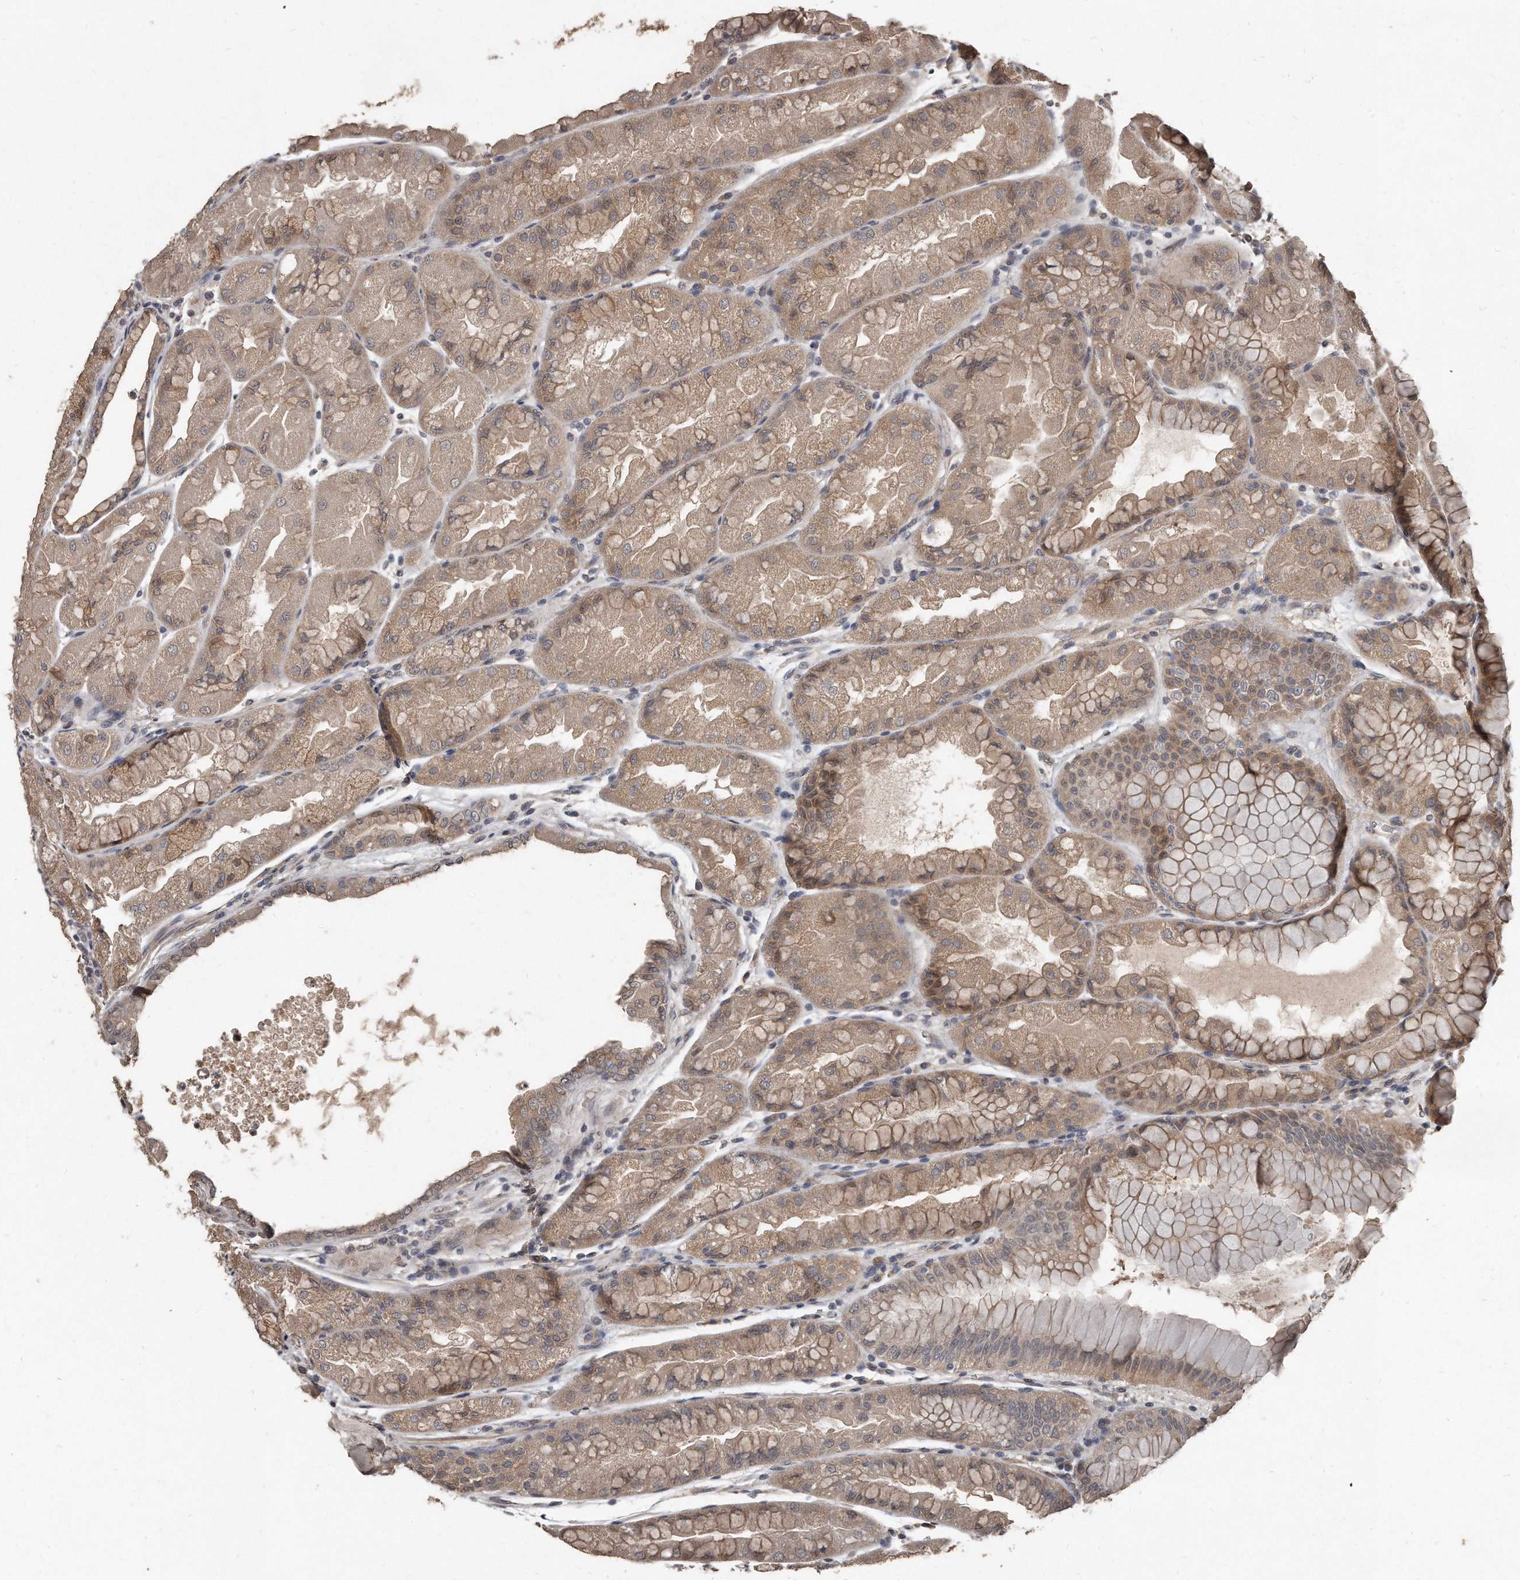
{"staining": {"intensity": "strong", "quantity": "25%-75%", "location": "cytoplasmic/membranous"}, "tissue": "stomach", "cell_type": "Glandular cells", "image_type": "normal", "snomed": [{"axis": "morphology", "description": "Normal tissue, NOS"}, {"axis": "topography", "description": "Stomach, upper"}], "caption": "Immunohistochemical staining of normal stomach displays strong cytoplasmic/membranous protein staining in approximately 25%-75% of glandular cells.", "gene": "GRB10", "patient": {"sex": "male", "age": 47}}